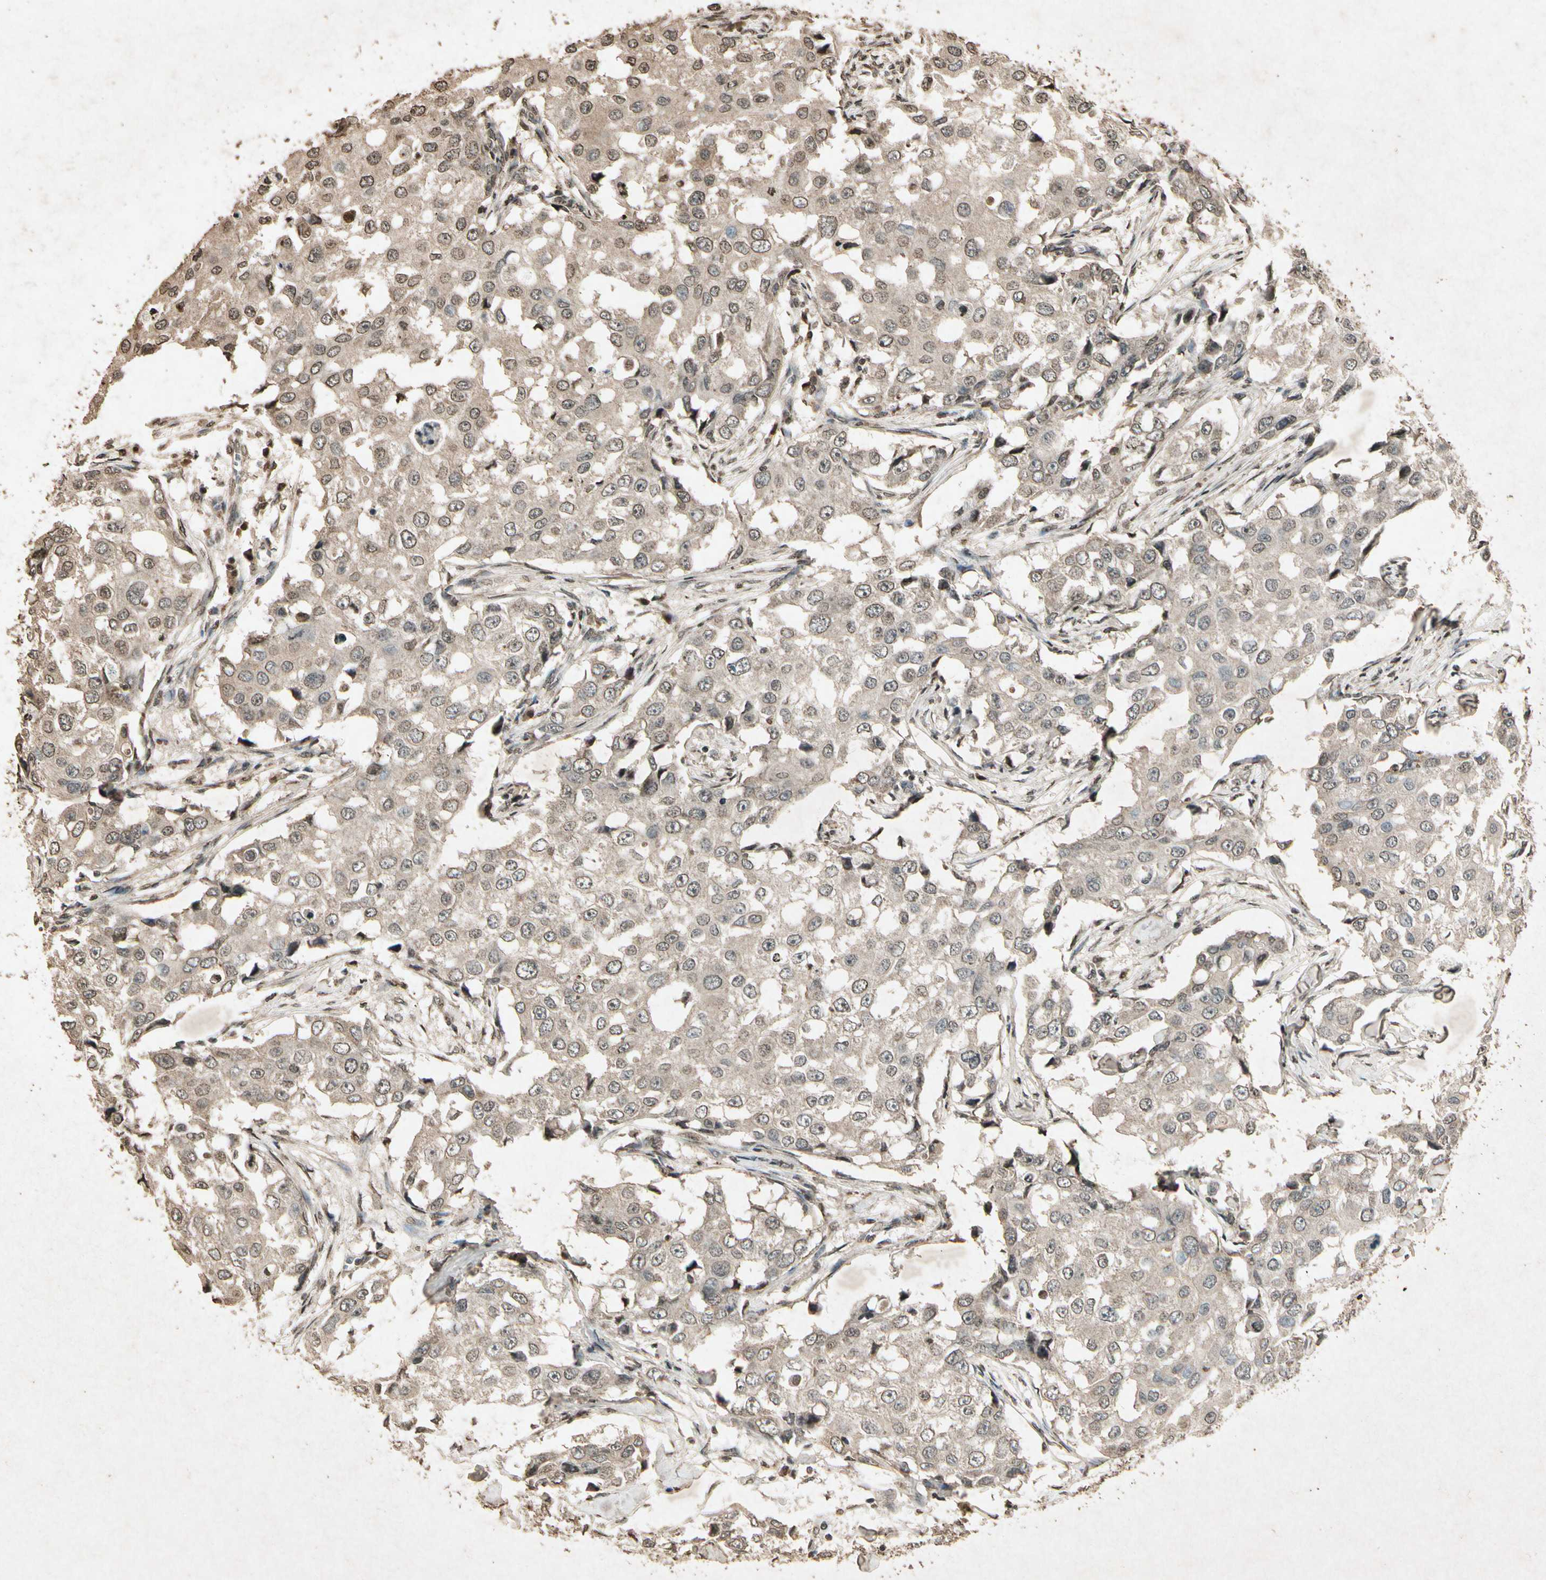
{"staining": {"intensity": "weak", "quantity": "25%-75%", "location": "cytoplasmic/membranous"}, "tissue": "breast cancer", "cell_type": "Tumor cells", "image_type": "cancer", "snomed": [{"axis": "morphology", "description": "Duct carcinoma"}, {"axis": "topography", "description": "Breast"}], "caption": "Approximately 25%-75% of tumor cells in breast cancer (intraductal carcinoma) show weak cytoplasmic/membranous protein positivity as visualized by brown immunohistochemical staining.", "gene": "GC", "patient": {"sex": "female", "age": 27}}